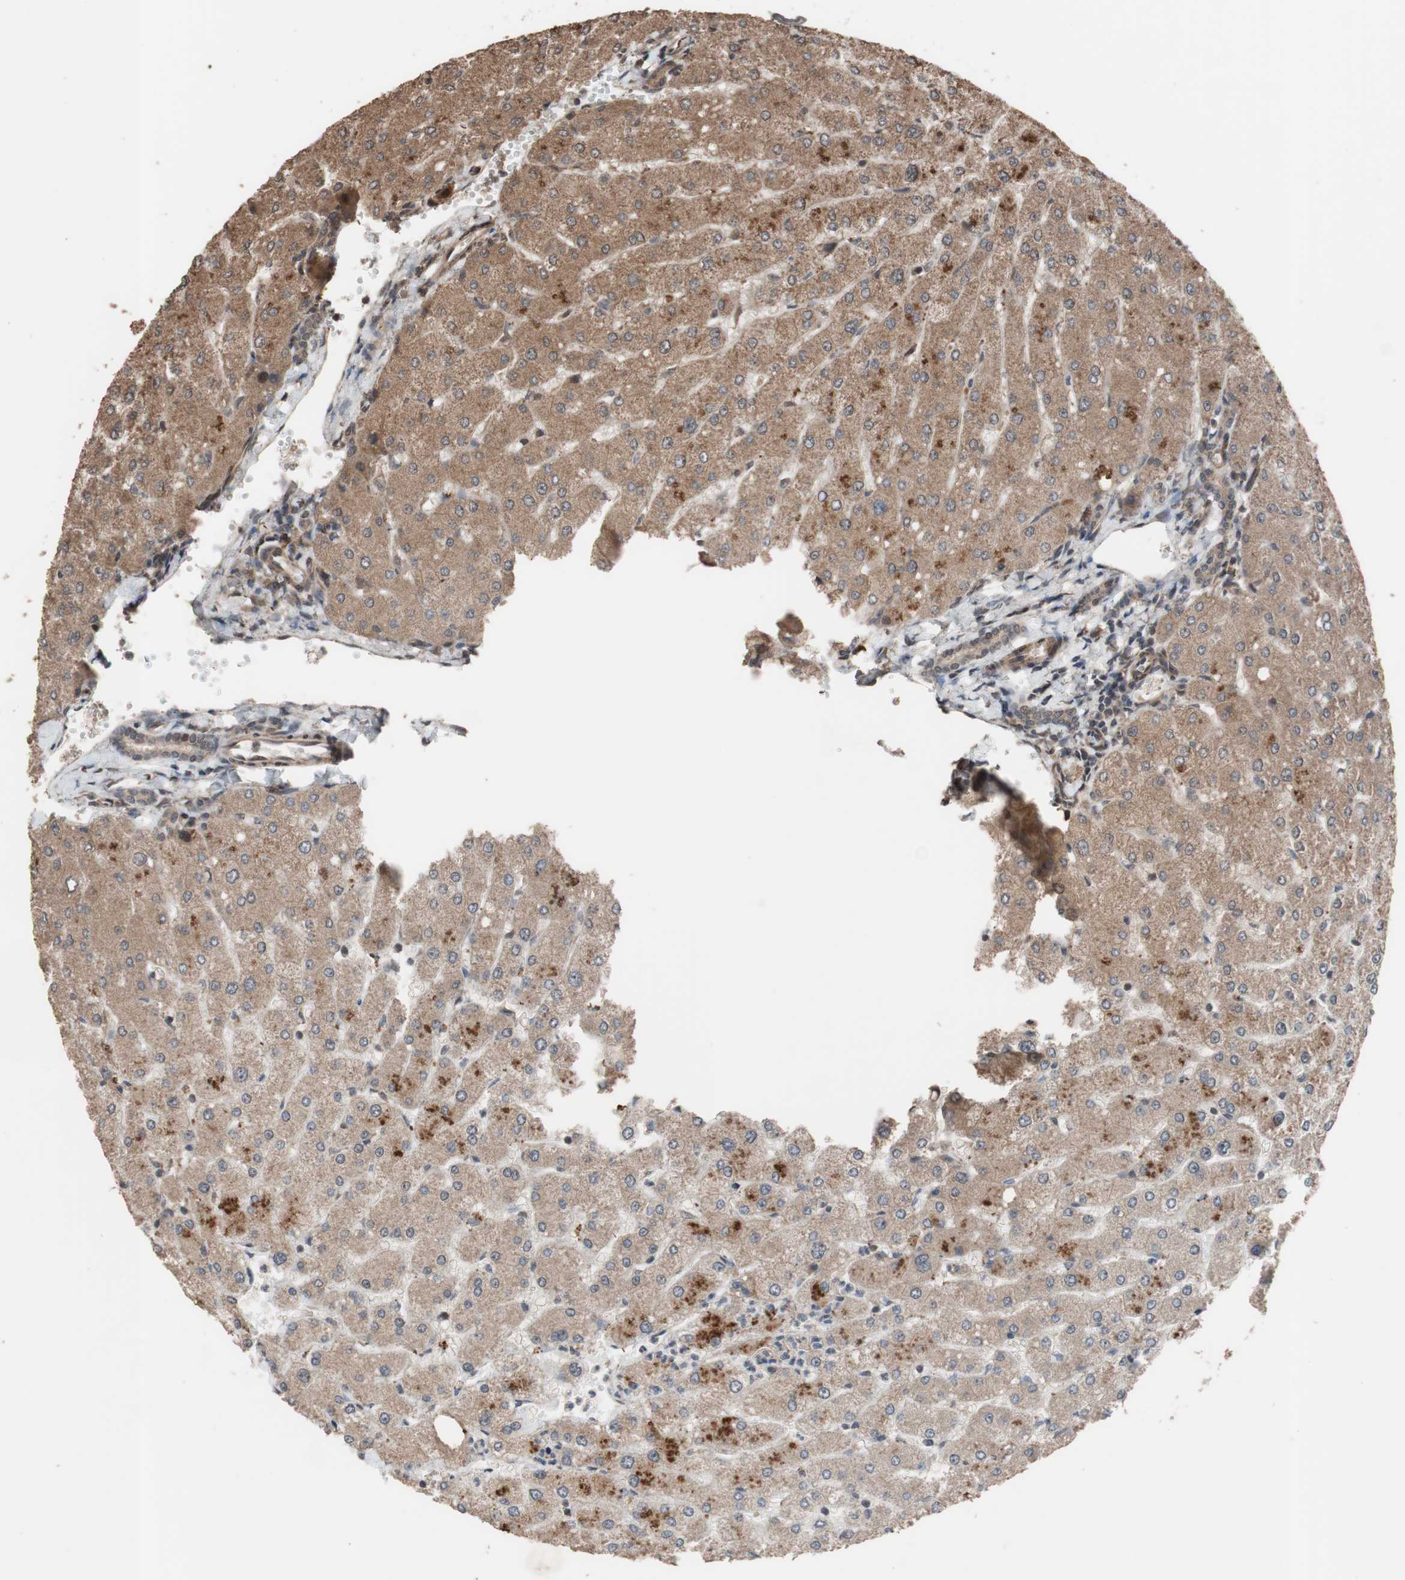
{"staining": {"intensity": "weak", "quantity": ">75%", "location": "cytoplasmic/membranous"}, "tissue": "liver", "cell_type": "Cholangiocytes", "image_type": "normal", "snomed": [{"axis": "morphology", "description": "Normal tissue, NOS"}, {"axis": "topography", "description": "Liver"}], "caption": "Human liver stained for a protein (brown) exhibits weak cytoplasmic/membranous positive expression in about >75% of cholangiocytes.", "gene": "KANSL1", "patient": {"sex": "male", "age": 55}}